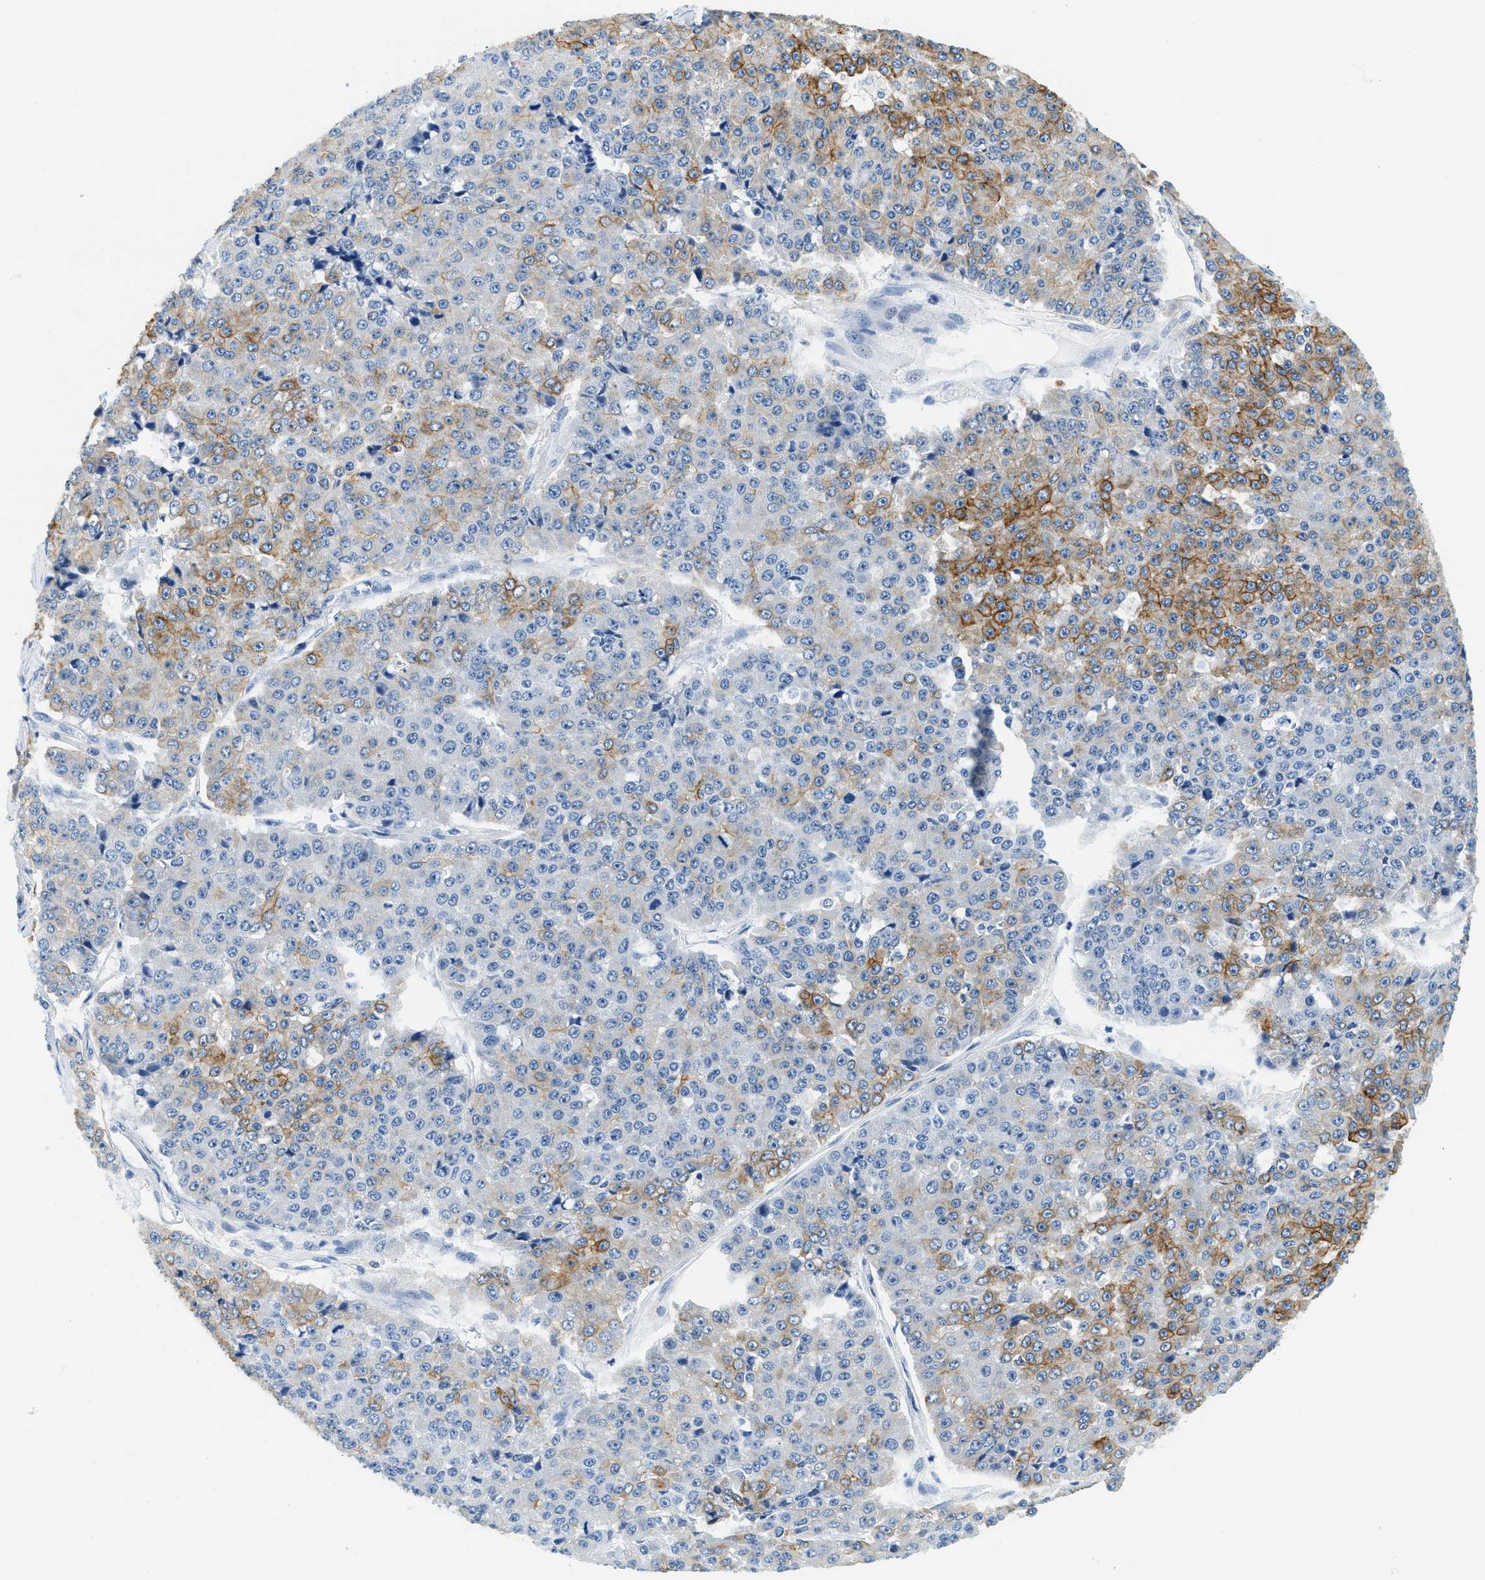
{"staining": {"intensity": "moderate", "quantity": "25%-75%", "location": "cytoplasmic/membranous"}, "tissue": "pancreatic cancer", "cell_type": "Tumor cells", "image_type": "cancer", "snomed": [{"axis": "morphology", "description": "Adenocarcinoma, NOS"}, {"axis": "topography", "description": "Pancreas"}], "caption": "Brown immunohistochemical staining in human pancreatic adenocarcinoma exhibits moderate cytoplasmic/membranous expression in about 25%-75% of tumor cells.", "gene": "STXBP2", "patient": {"sex": "male", "age": 50}}